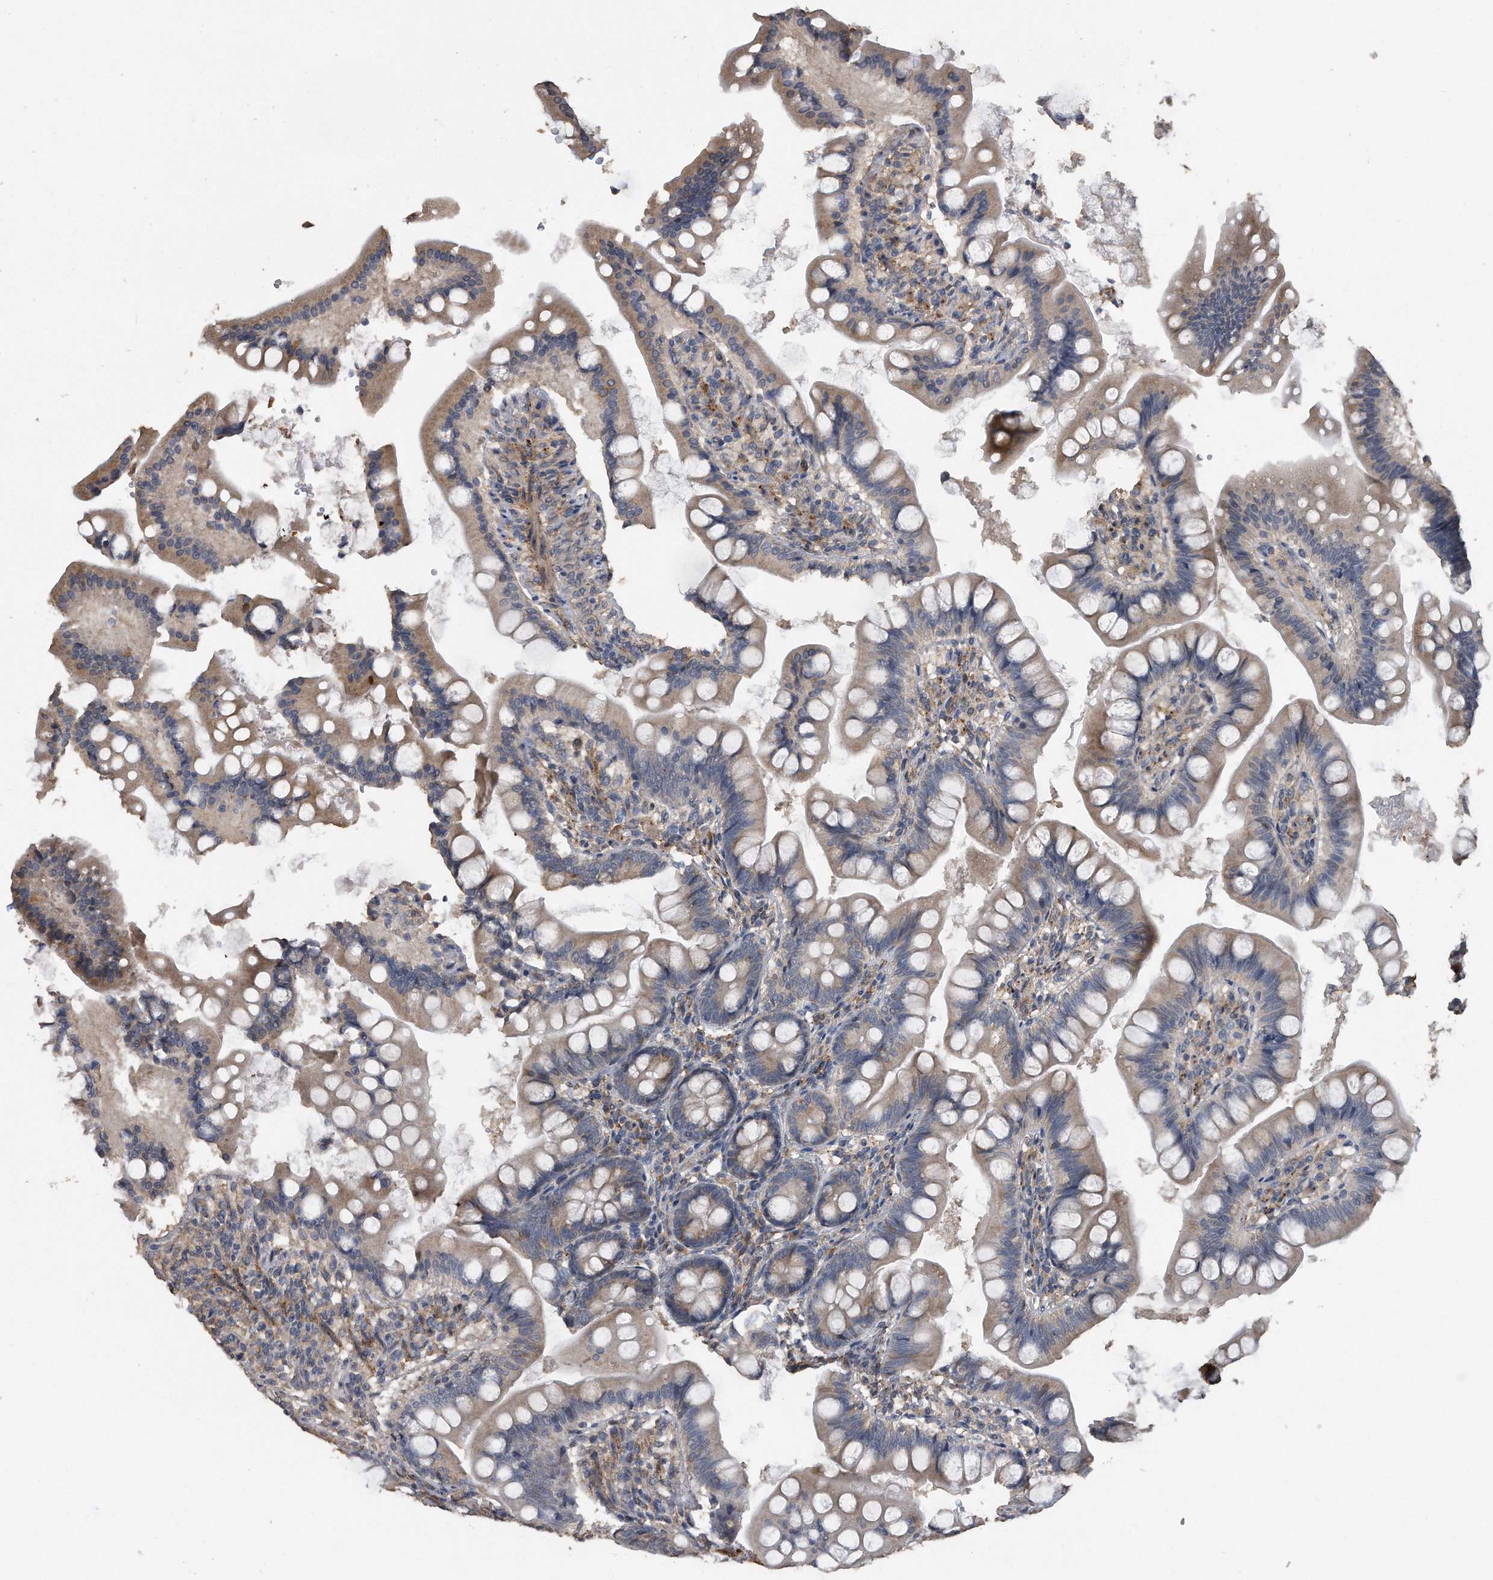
{"staining": {"intensity": "moderate", "quantity": "25%-75%", "location": "cytoplasmic/membranous"}, "tissue": "small intestine", "cell_type": "Glandular cells", "image_type": "normal", "snomed": [{"axis": "morphology", "description": "Normal tissue, NOS"}, {"axis": "topography", "description": "Small intestine"}], "caption": "Immunohistochemical staining of unremarkable human small intestine shows moderate cytoplasmic/membranous protein expression in about 25%-75% of glandular cells.", "gene": "PCLO", "patient": {"sex": "male", "age": 7}}